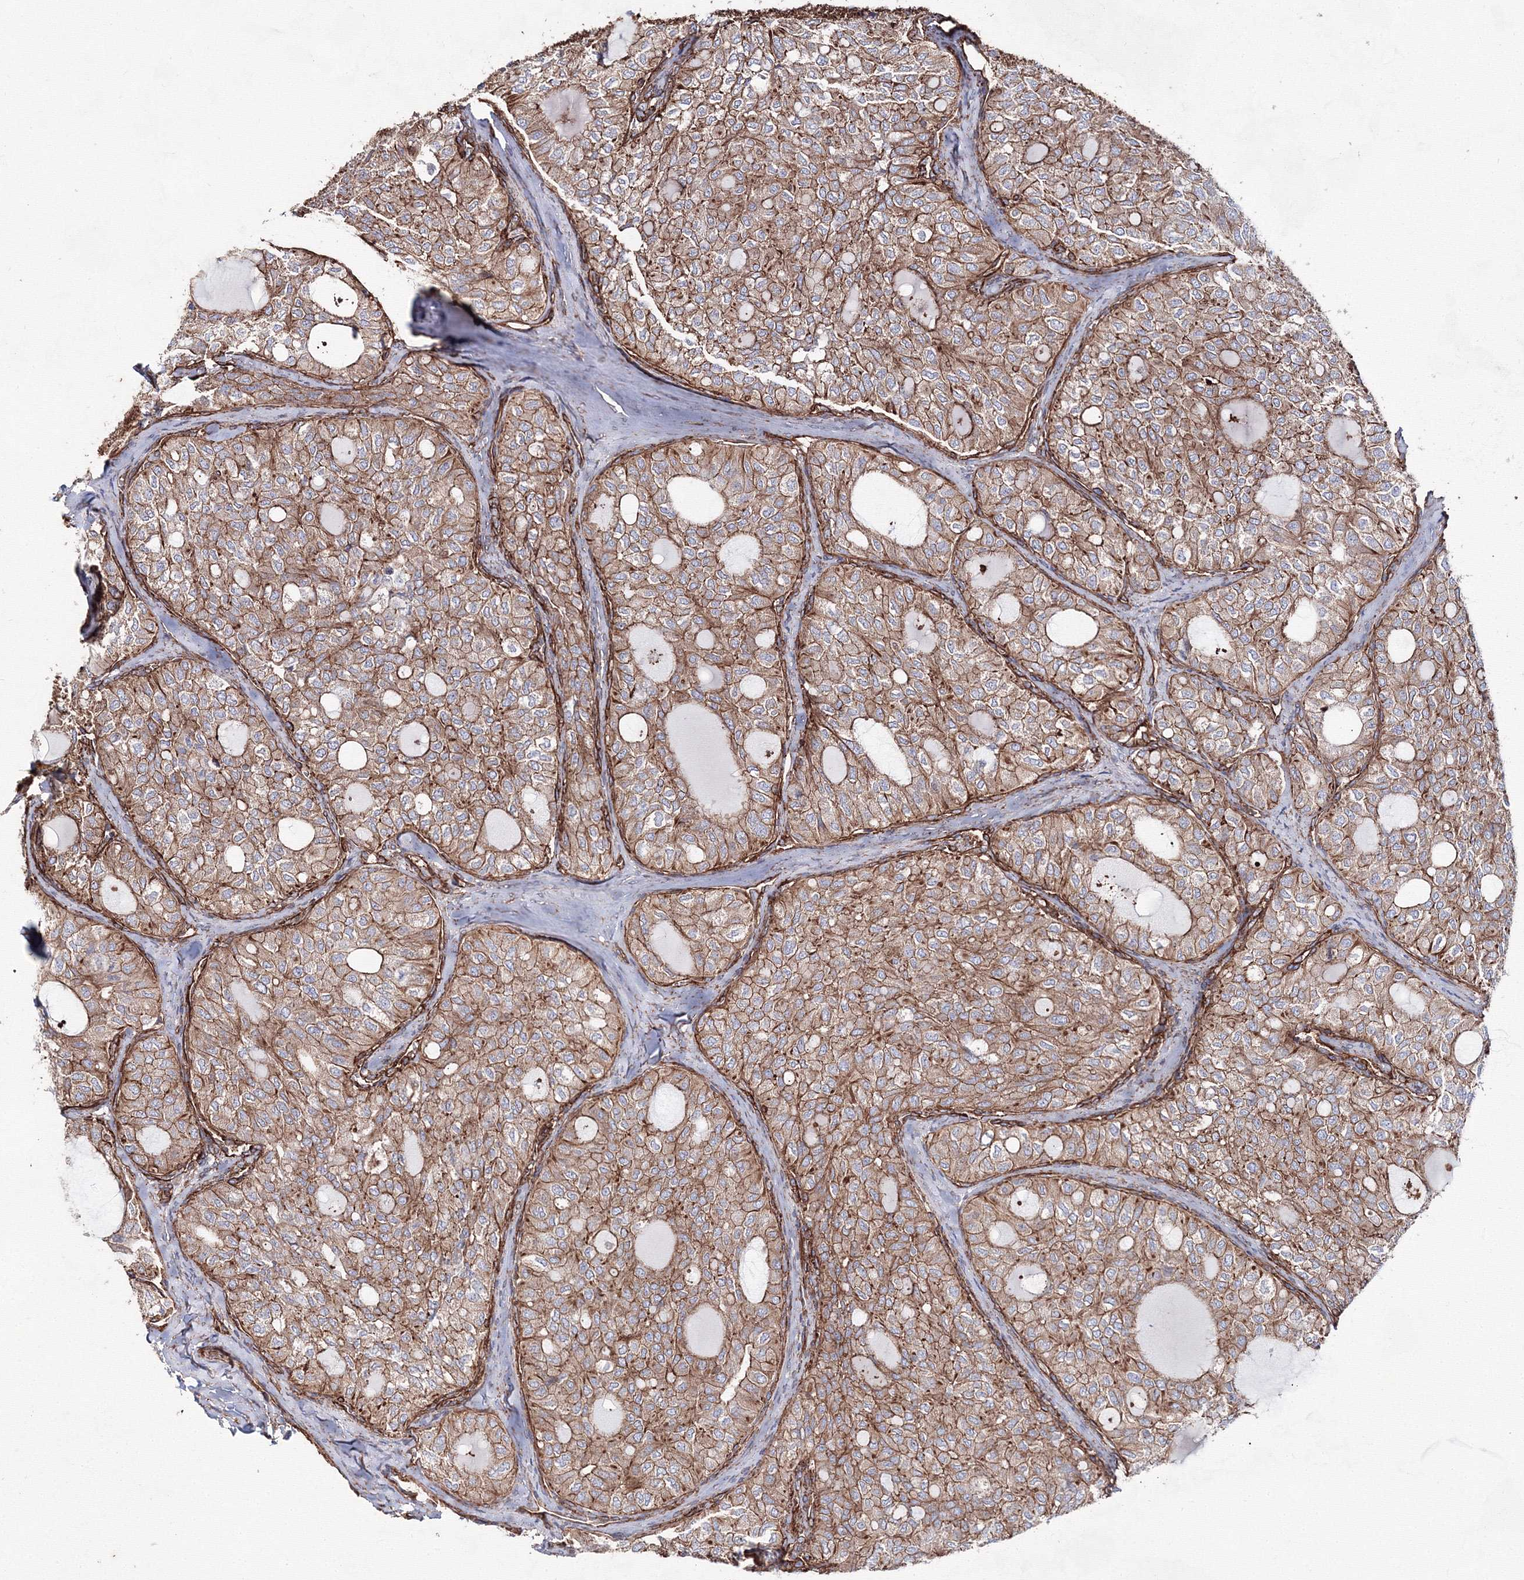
{"staining": {"intensity": "moderate", "quantity": ">75%", "location": "cytoplasmic/membranous"}, "tissue": "thyroid cancer", "cell_type": "Tumor cells", "image_type": "cancer", "snomed": [{"axis": "morphology", "description": "Follicular adenoma carcinoma, NOS"}, {"axis": "topography", "description": "Thyroid gland"}], "caption": "Approximately >75% of tumor cells in human thyroid cancer (follicular adenoma carcinoma) reveal moderate cytoplasmic/membranous protein expression as visualized by brown immunohistochemical staining.", "gene": "ANKRD37", "patient": {"sex": "male", "age": 75}}